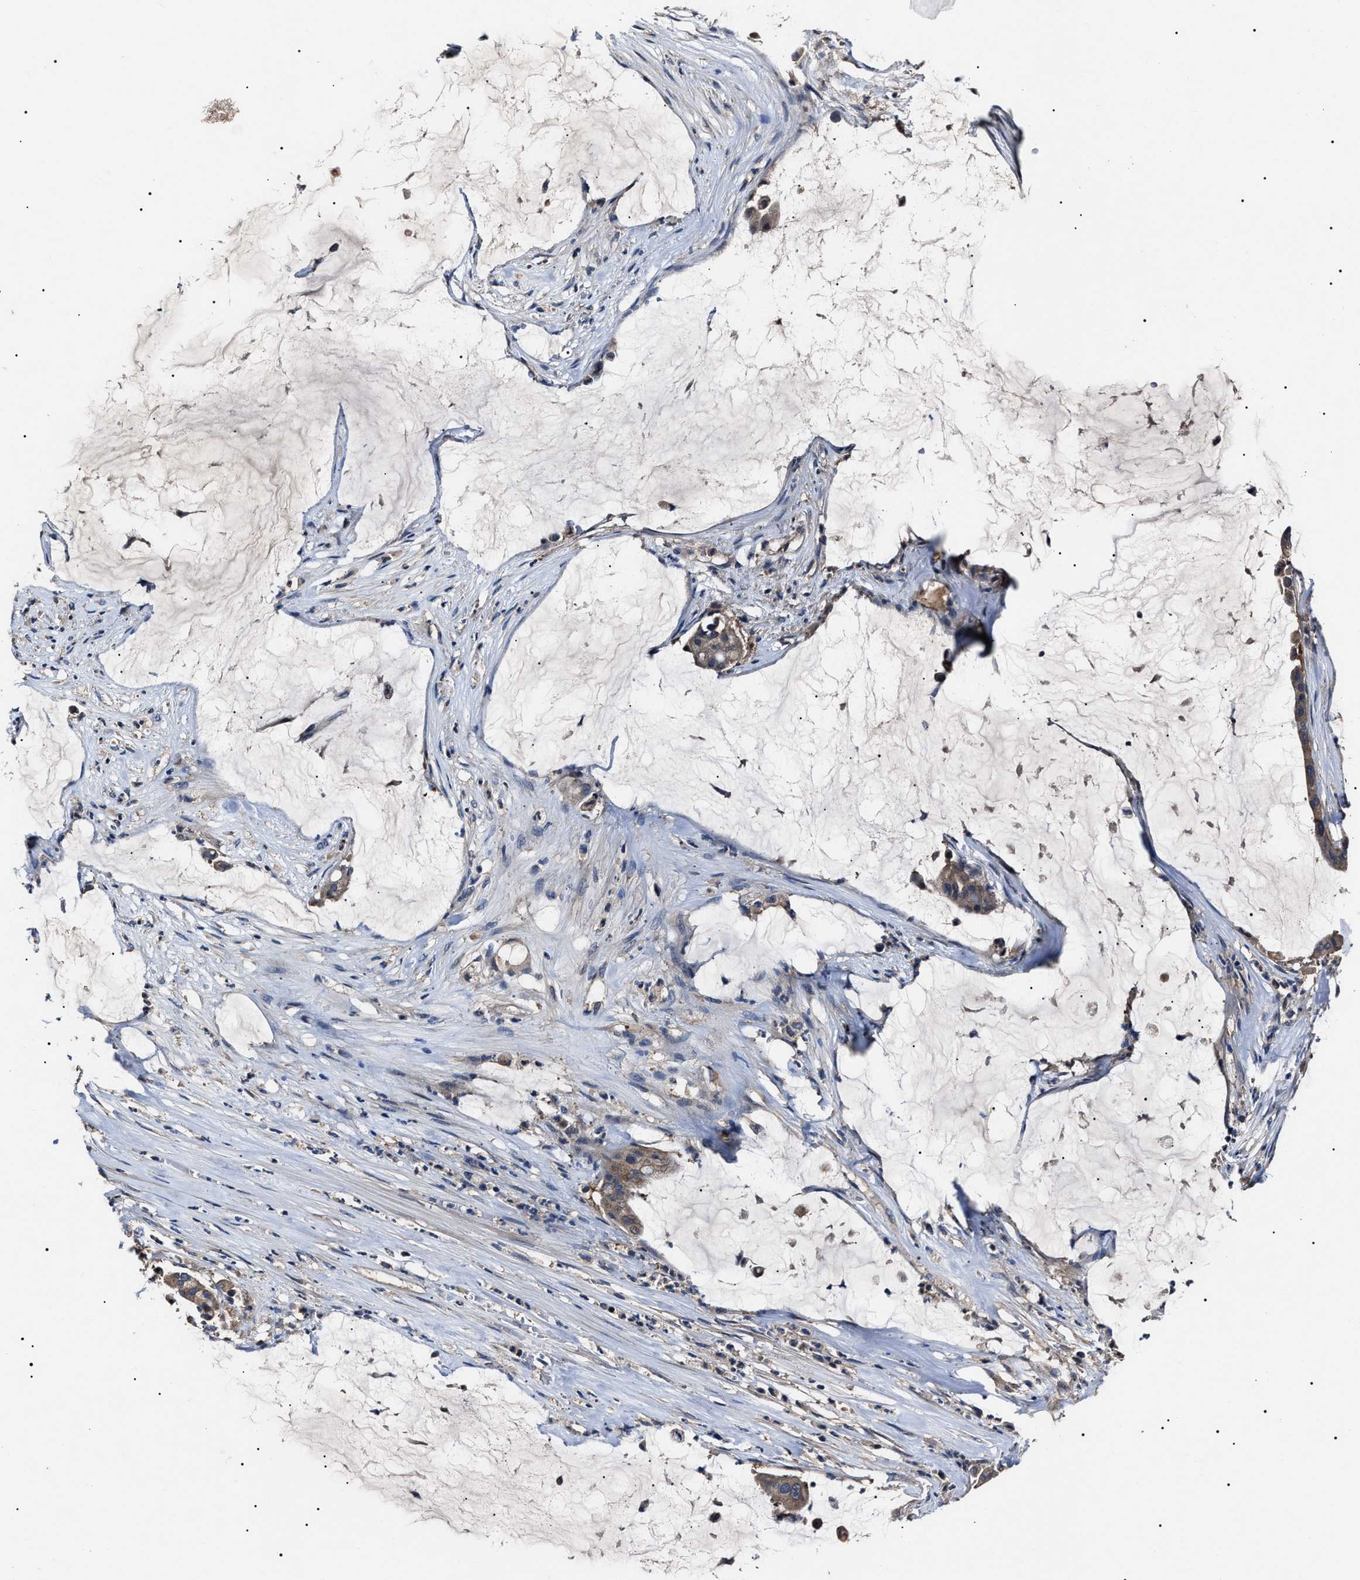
{"staining": {"intensity": "weak", "quantity": ">75%", "location": "cytoplasmic/membranous"}, "tissue": "pancreatic cancer", "cell_type": "Tumor cells", "image_type": "cancer", "snomed": [{"axis": "morphology", "description": "Adenocarcinoma, NOS"}, {"axis": "topography", "description": "Pancreas"}], "caption": "This photomicrograph reveals immunohistochemistry staining of adenocarcinoma (pancreatic), with low weak cytoplasmic/membranous positivity in about >75% of tumor cells.", "gene": "IFT81", "patient": {"sex": "male", "age": 41}}